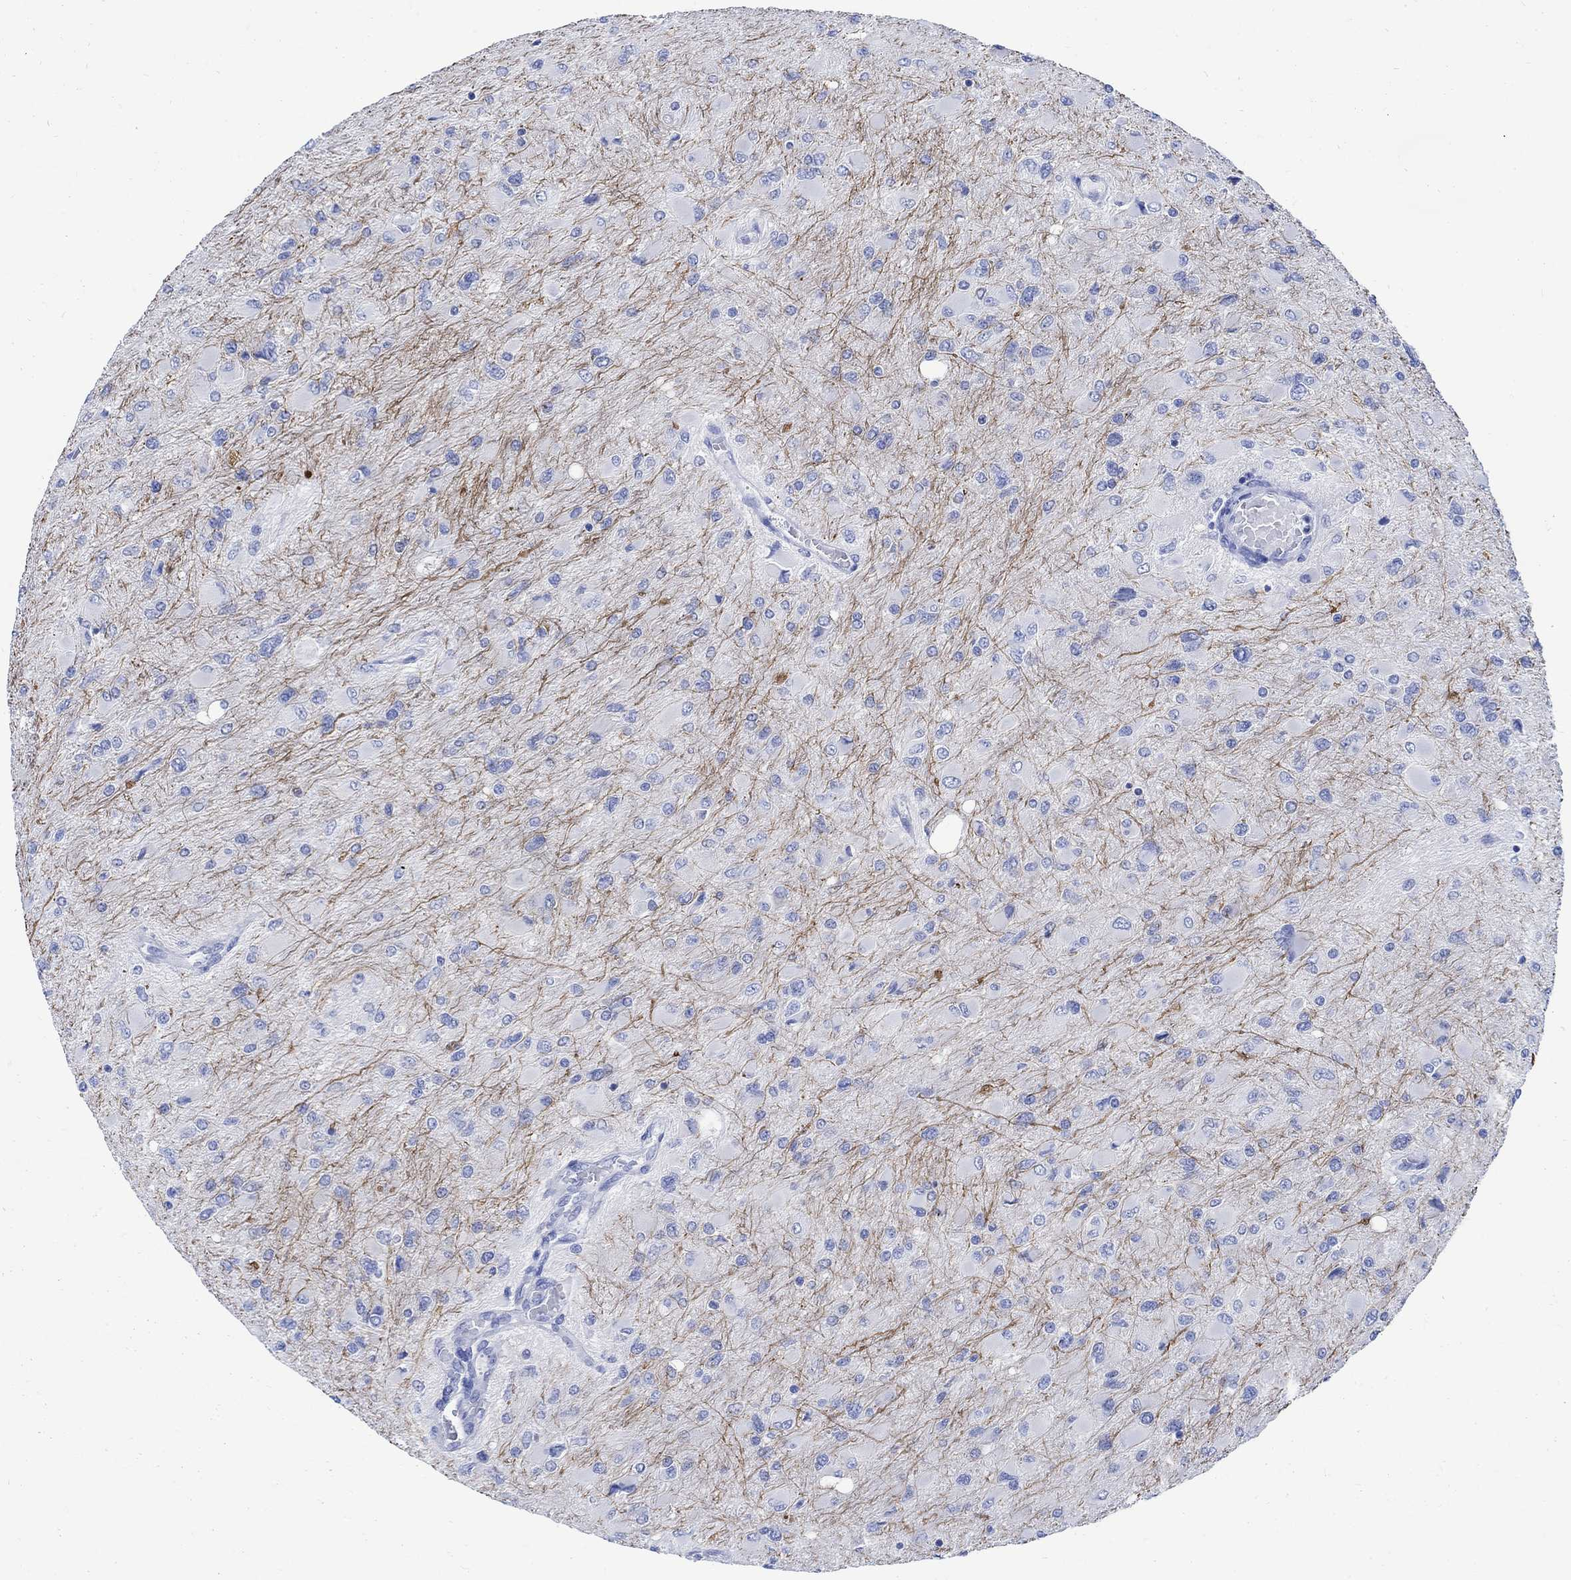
{"staining": {"intensity": "negative", "quantity": "none", "location": "none"}, "tissue": "glioma", "cell_type": "Tumor cells", "image_type": "cancer", "snomed": [{"axis": "morphology", "description": "Glioma, malignant, High grade"}, {"axis": "topography", "description": "Cerebral cortex"}], "caption": "An image of high-grade glioma (malignant) stained for a protein displays no brown staining in tumor cells.", "gene": "CPLX2", "patient": {"sex": "female", "age": 36}}